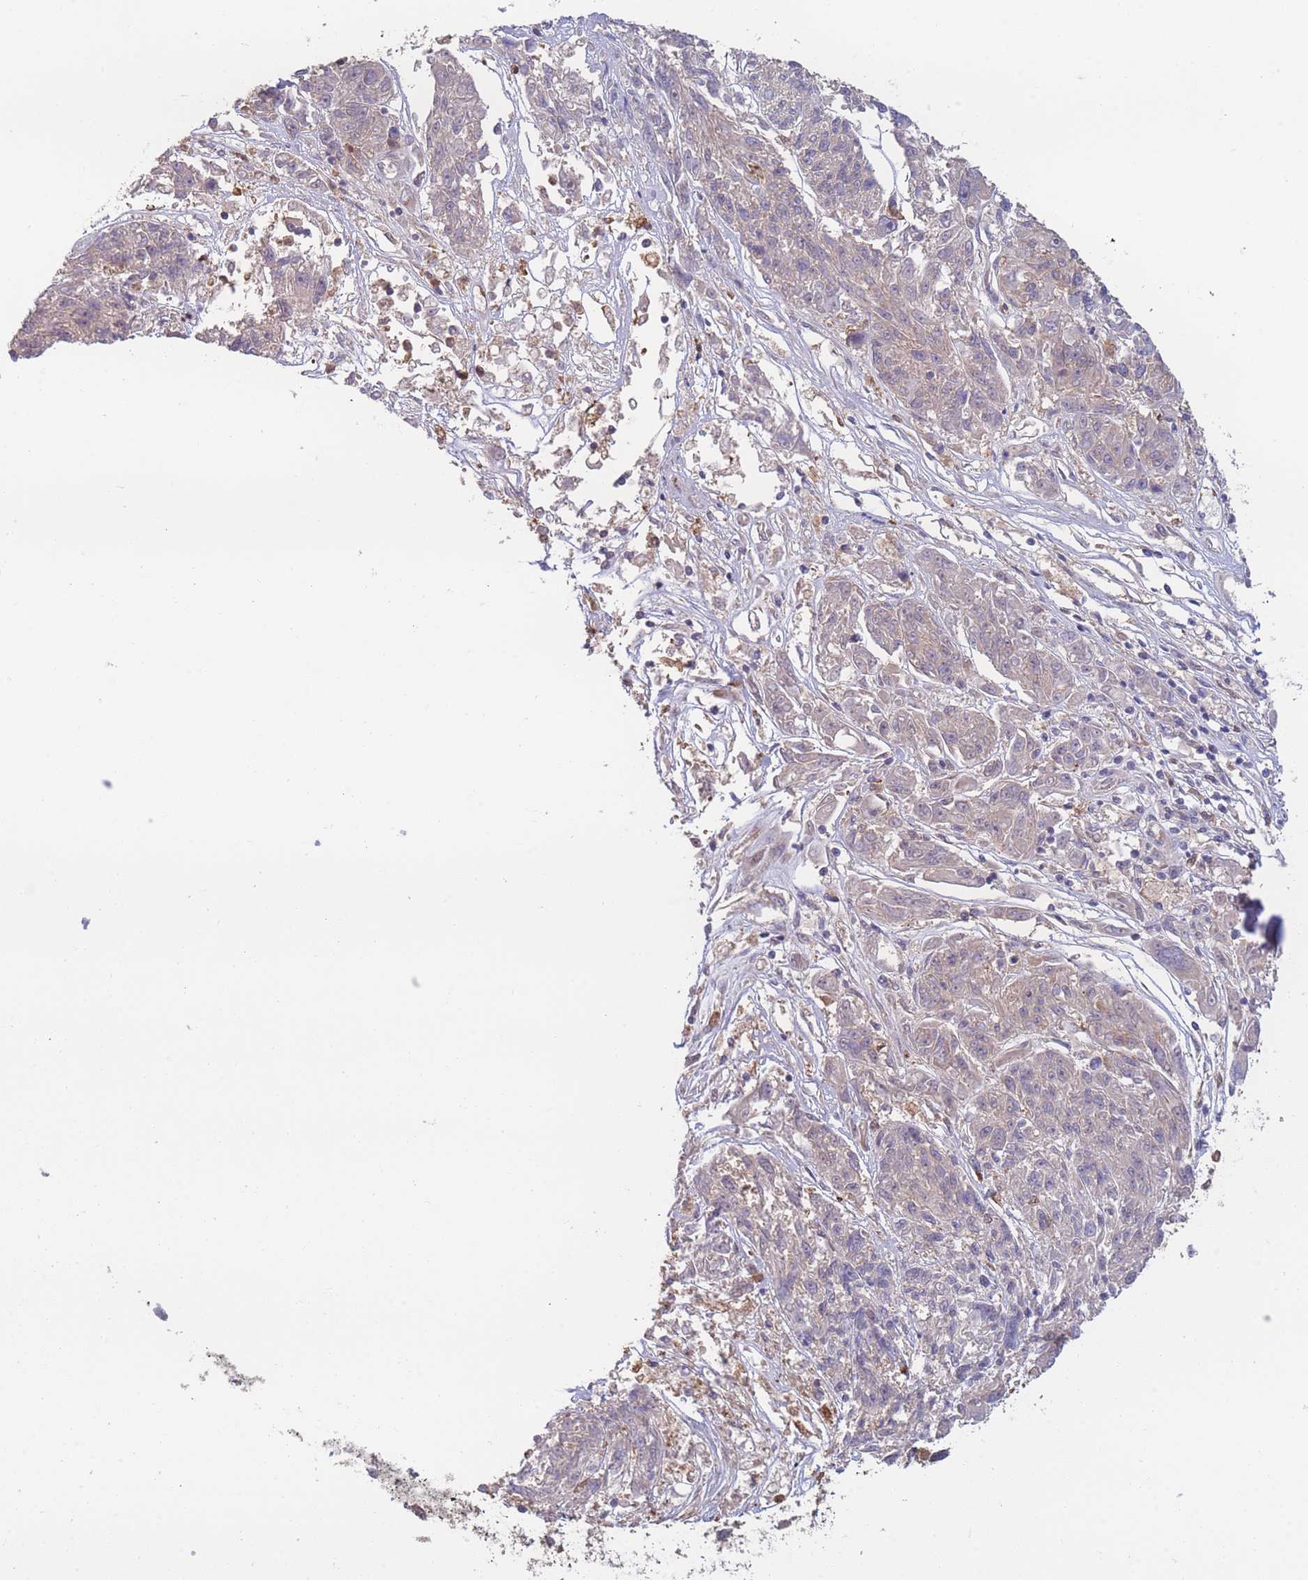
{"staining": {"intensity": "negative", "quantity": "none", "location": "none"}, "tissue": "melanoma", "cell_type": "Tumor cells", "image_type": "cancer", "snomed": [{"axis": "morphology", "description": "Malignant melanoma, NOS"}, {"axis": "topography", "description": "Skin"}], "caption": "A histopathology image of human melanoma is negative for staining in tumor cells.", "gene": "STEAP3", "patient": {"sex": "male", "age": 53}}